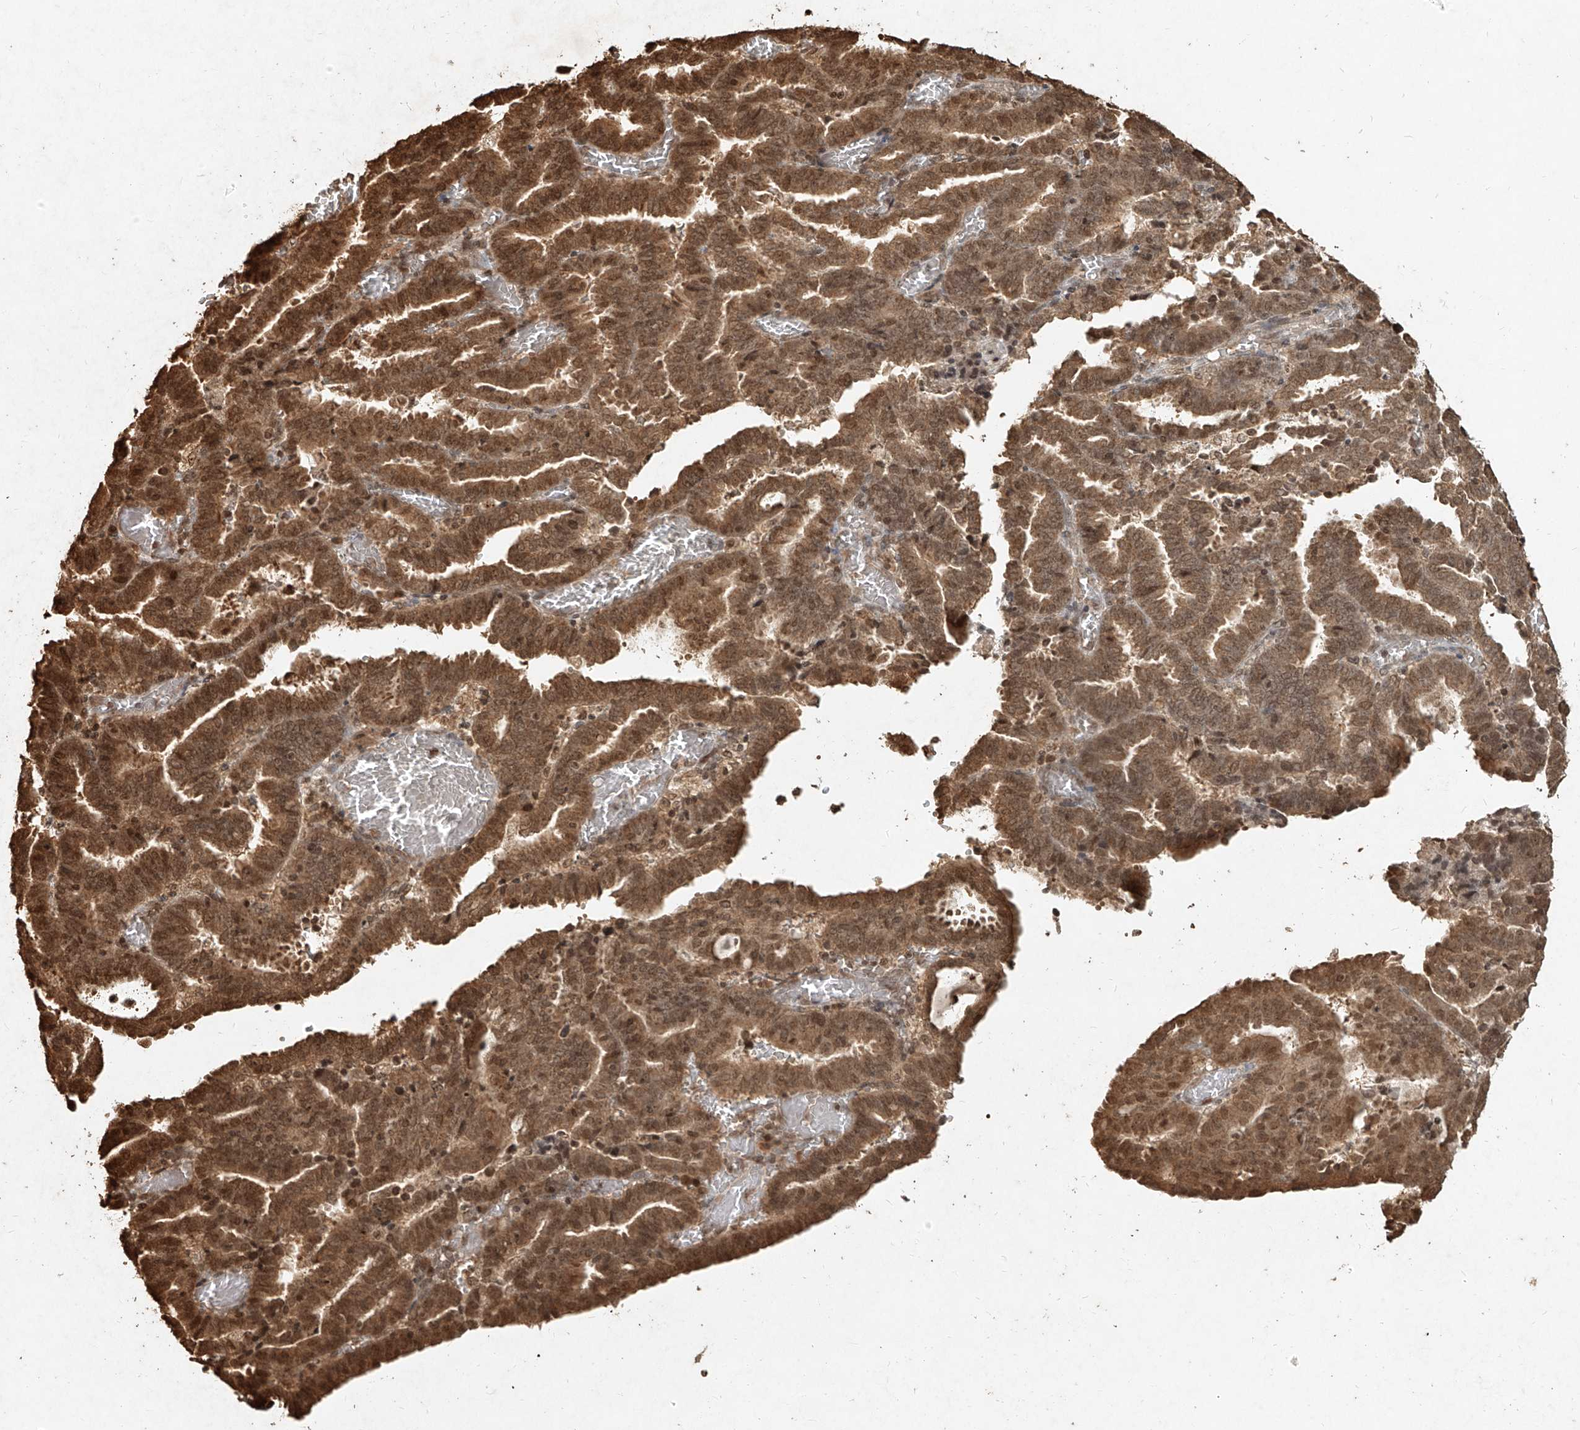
{"staining": {"intensity": "moderate", "quantity": ">75%", "location": "cytoplasmic/membranous,nuclear"}, "tissue": "endometrial cancer", "cell_type": "Tumor cells", "image_type": "cancer", "snomed": [{"axis": "morphology", "description": "Adenocarcinoma, NOS"}, {"axis": "topography", "description": "Uterus"}], "caption": "This micrograph reveals IHC staining of human endometrial adenocarcinoma, with medium moderate cytoplasmic/membranous and nuclear expression in about >75% of tumor cells.", "gene": "UBE2K", "patient": {"sex": "female", "age": 83}}